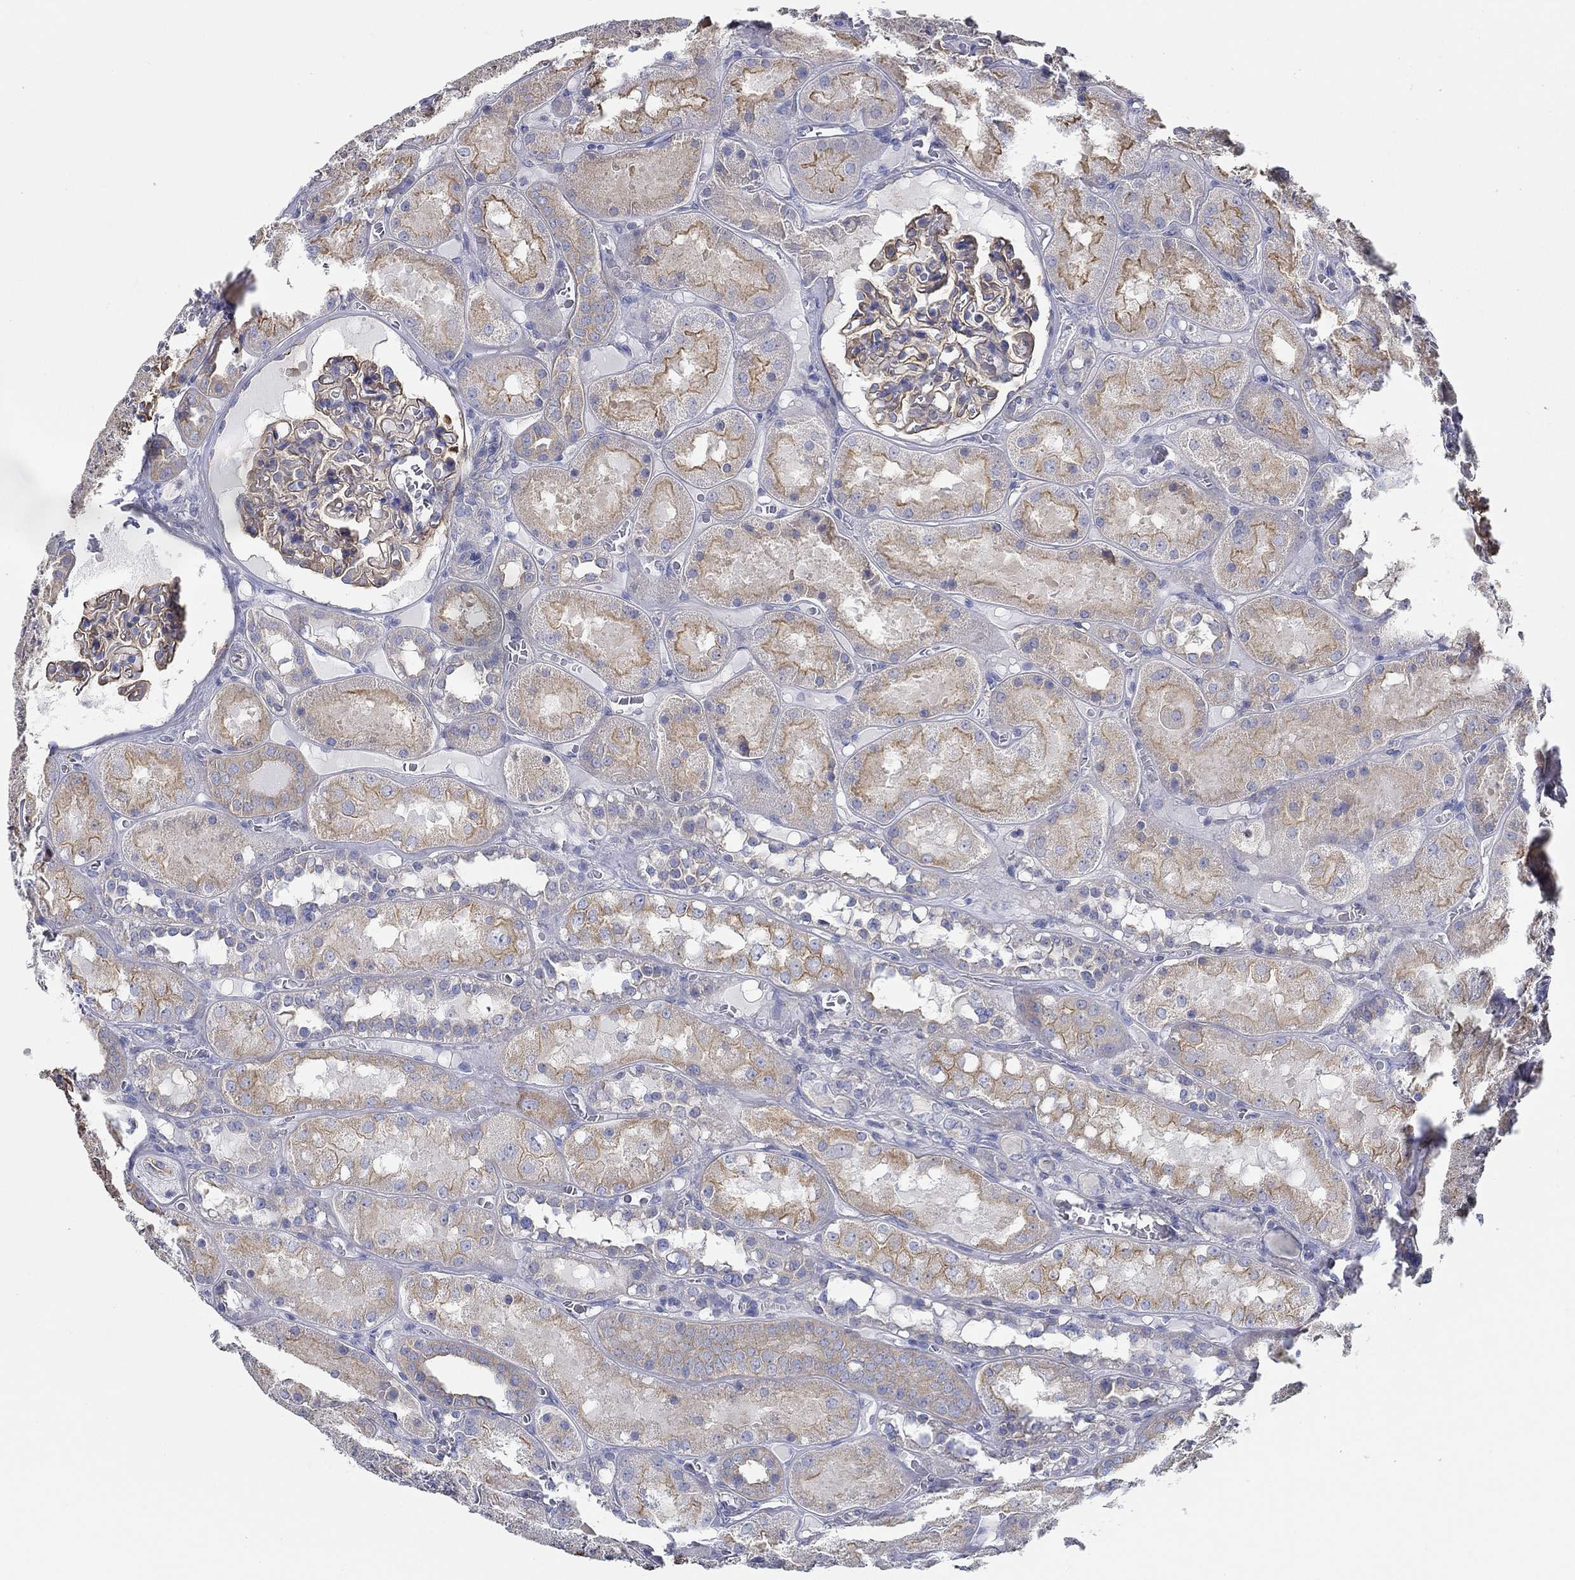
{"staining": {"intensity": "moderate", "quantity": "25%-75%", "location": "cytoplasmic/membranous"}, "tissue": "kidney", "cell_type": "Cells in glomeruli", "image_type": "normal", "snomed": [{"axis": "morphology", "description": "Normal tissue, NOS"}, {"axis": "topography", "description": "Kidney"}], "caption": "Immunohistochemical staining of benign kidney exhibits medium levels of moderate cytoplasmic/membranous expression in approximately 25%-75% of cells in glomeruli. Using DAB (3,3'-diaminobenzidine) (brown) and hematoxylin (blue) stains, captured at high magnification using brightfield microscopy.", "gene": "BBOF1", "patient": {"sex": "male", "age": 73}}